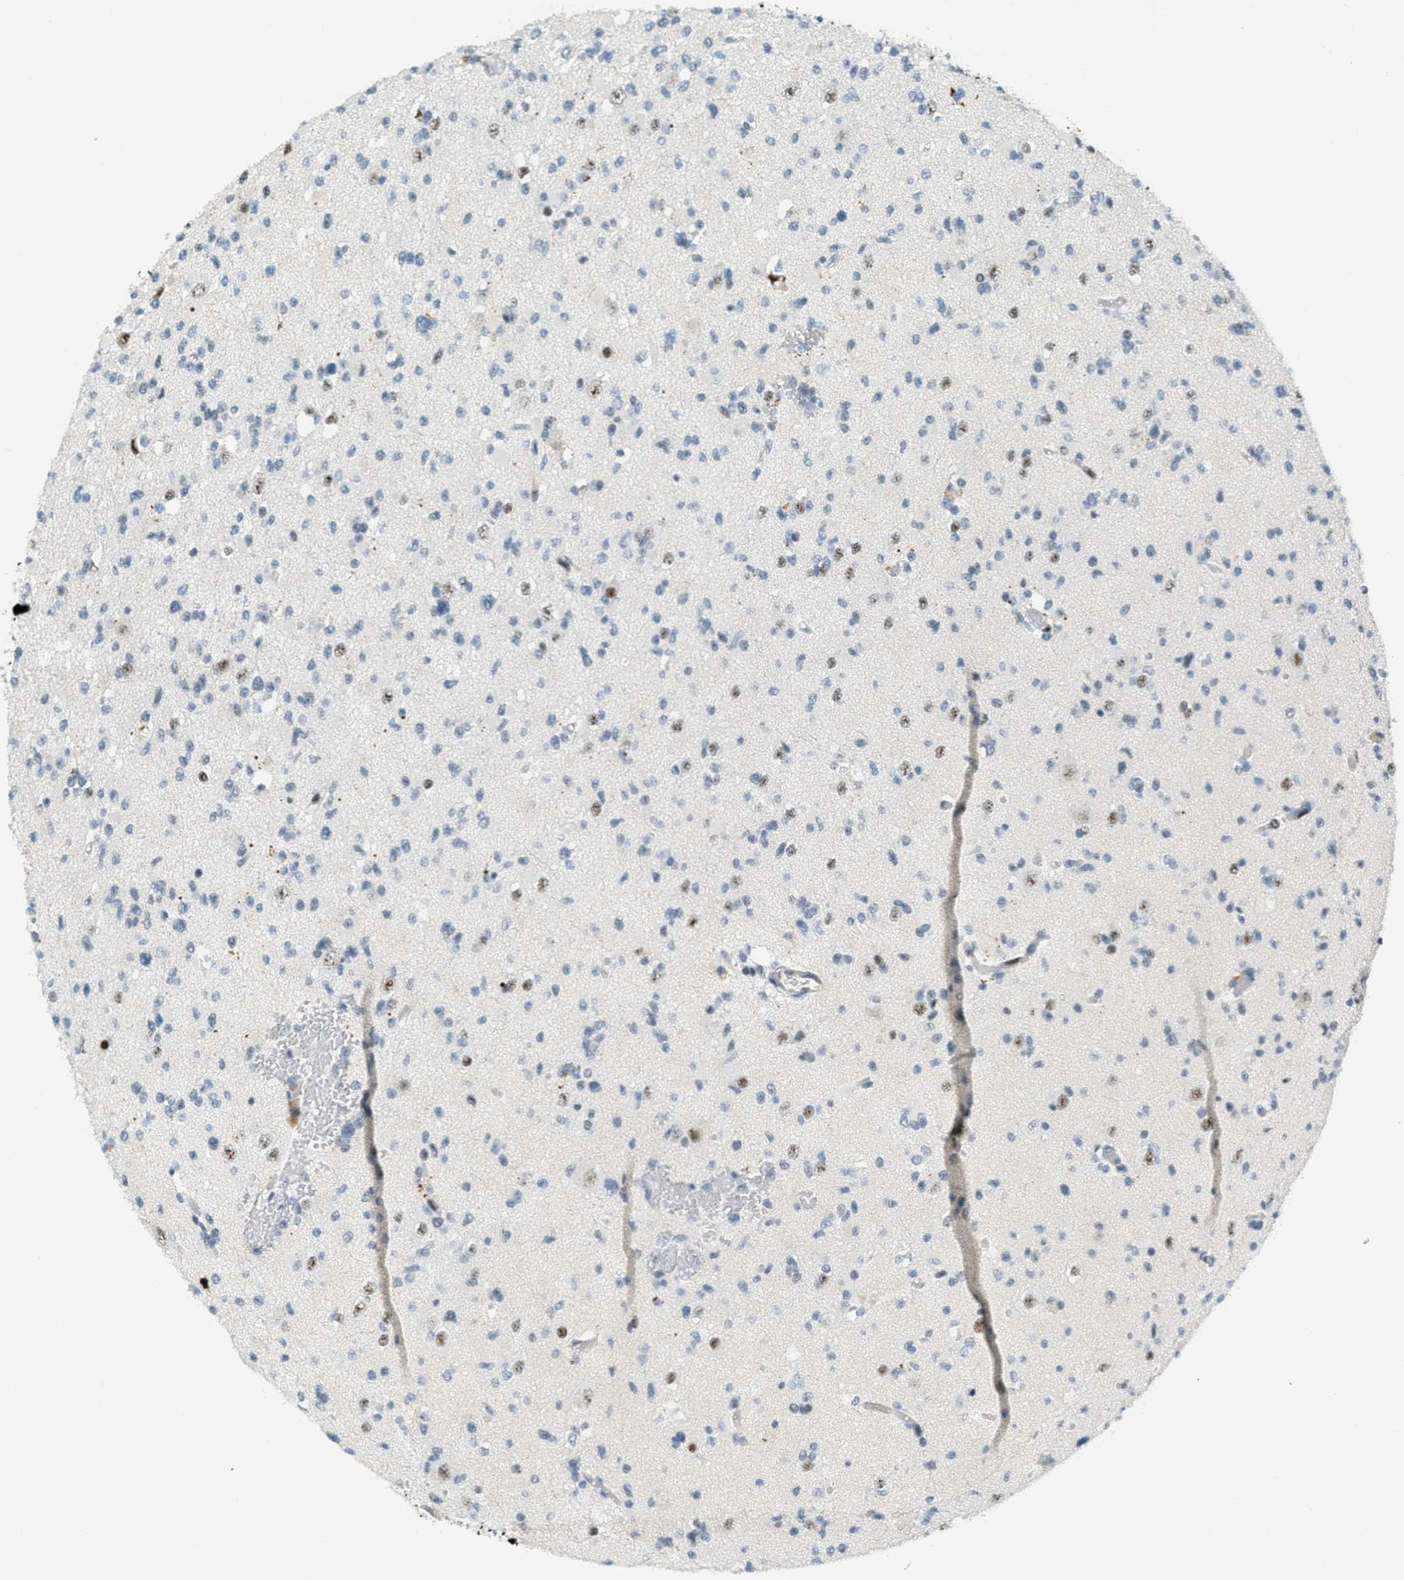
{"staining": {"intensity": "weak", "quantity": "<25%", "location": "nuclear"}, "tissue": "glioma", "cell_type": "Tumor cells", "image_type": "cancer", "snomed": [{"axis": "morphology", "description": "Glioma, malignant, Low grade"}, {"axis": "topography", "description": "Brain"}], "caption": "Tumor cells are negative for protein expression in human glioma.", "gene": "ZDHHC23", "patient": {"sex": "female", "age": 22}}